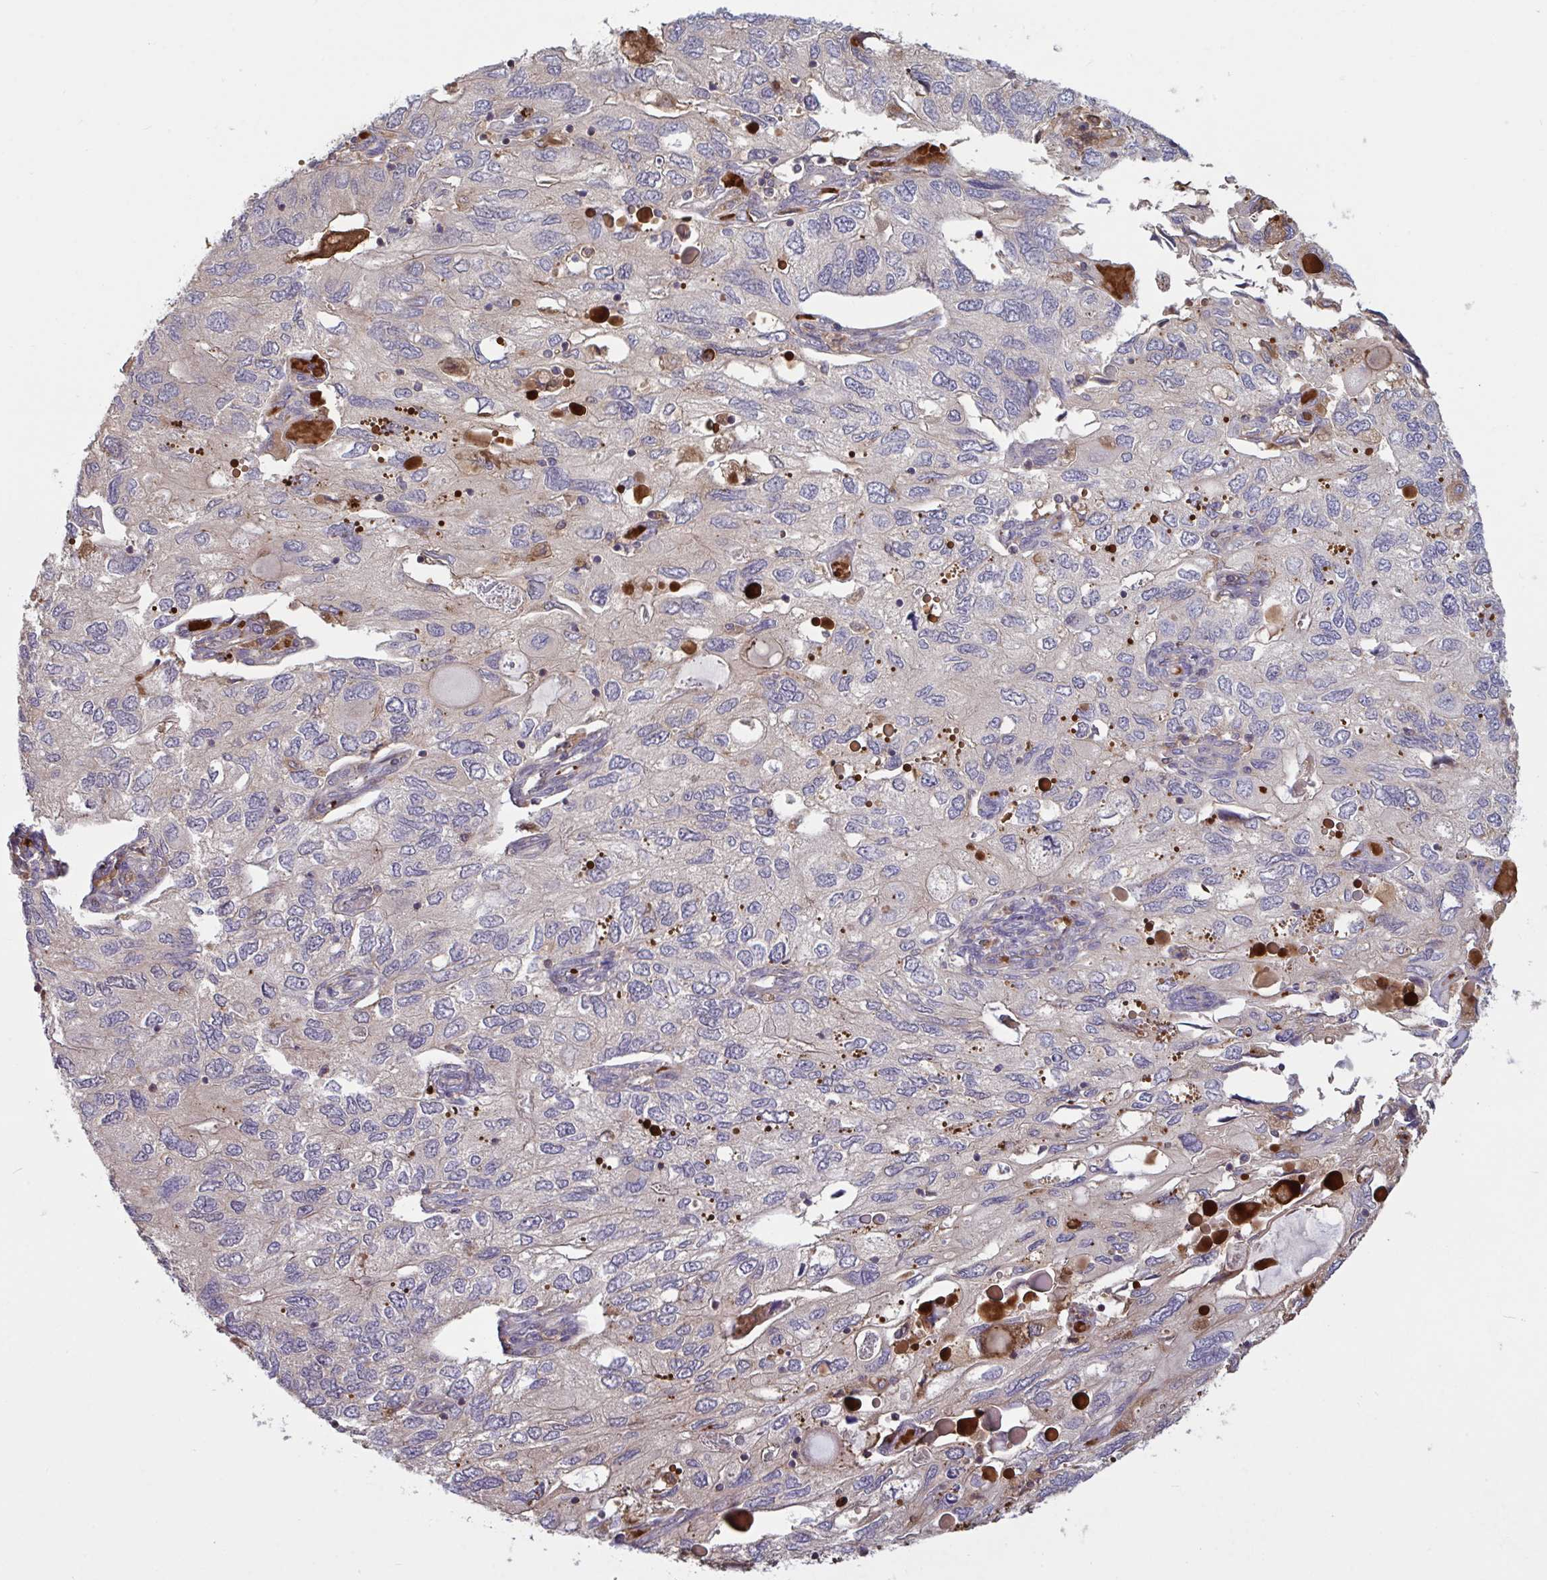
{"staining": {"intensity": "negative", "quantity": "none", "location": "none"}, "tissue": "endometrial cancer", "cell_type": "Tumor cells", "image_type": "cancer", "snomed": [{"axis": "morphology", "description": "Carcinoma, NOS"}, {"axis": "topography", "description": "Uterus"}], "caption": "Immunohistochemical staining of endometrial carcinoma exhibits no significant positivity in tumor cells.", "gene": "IL1R1", "patient": {"sex": "female", "age": 76}}